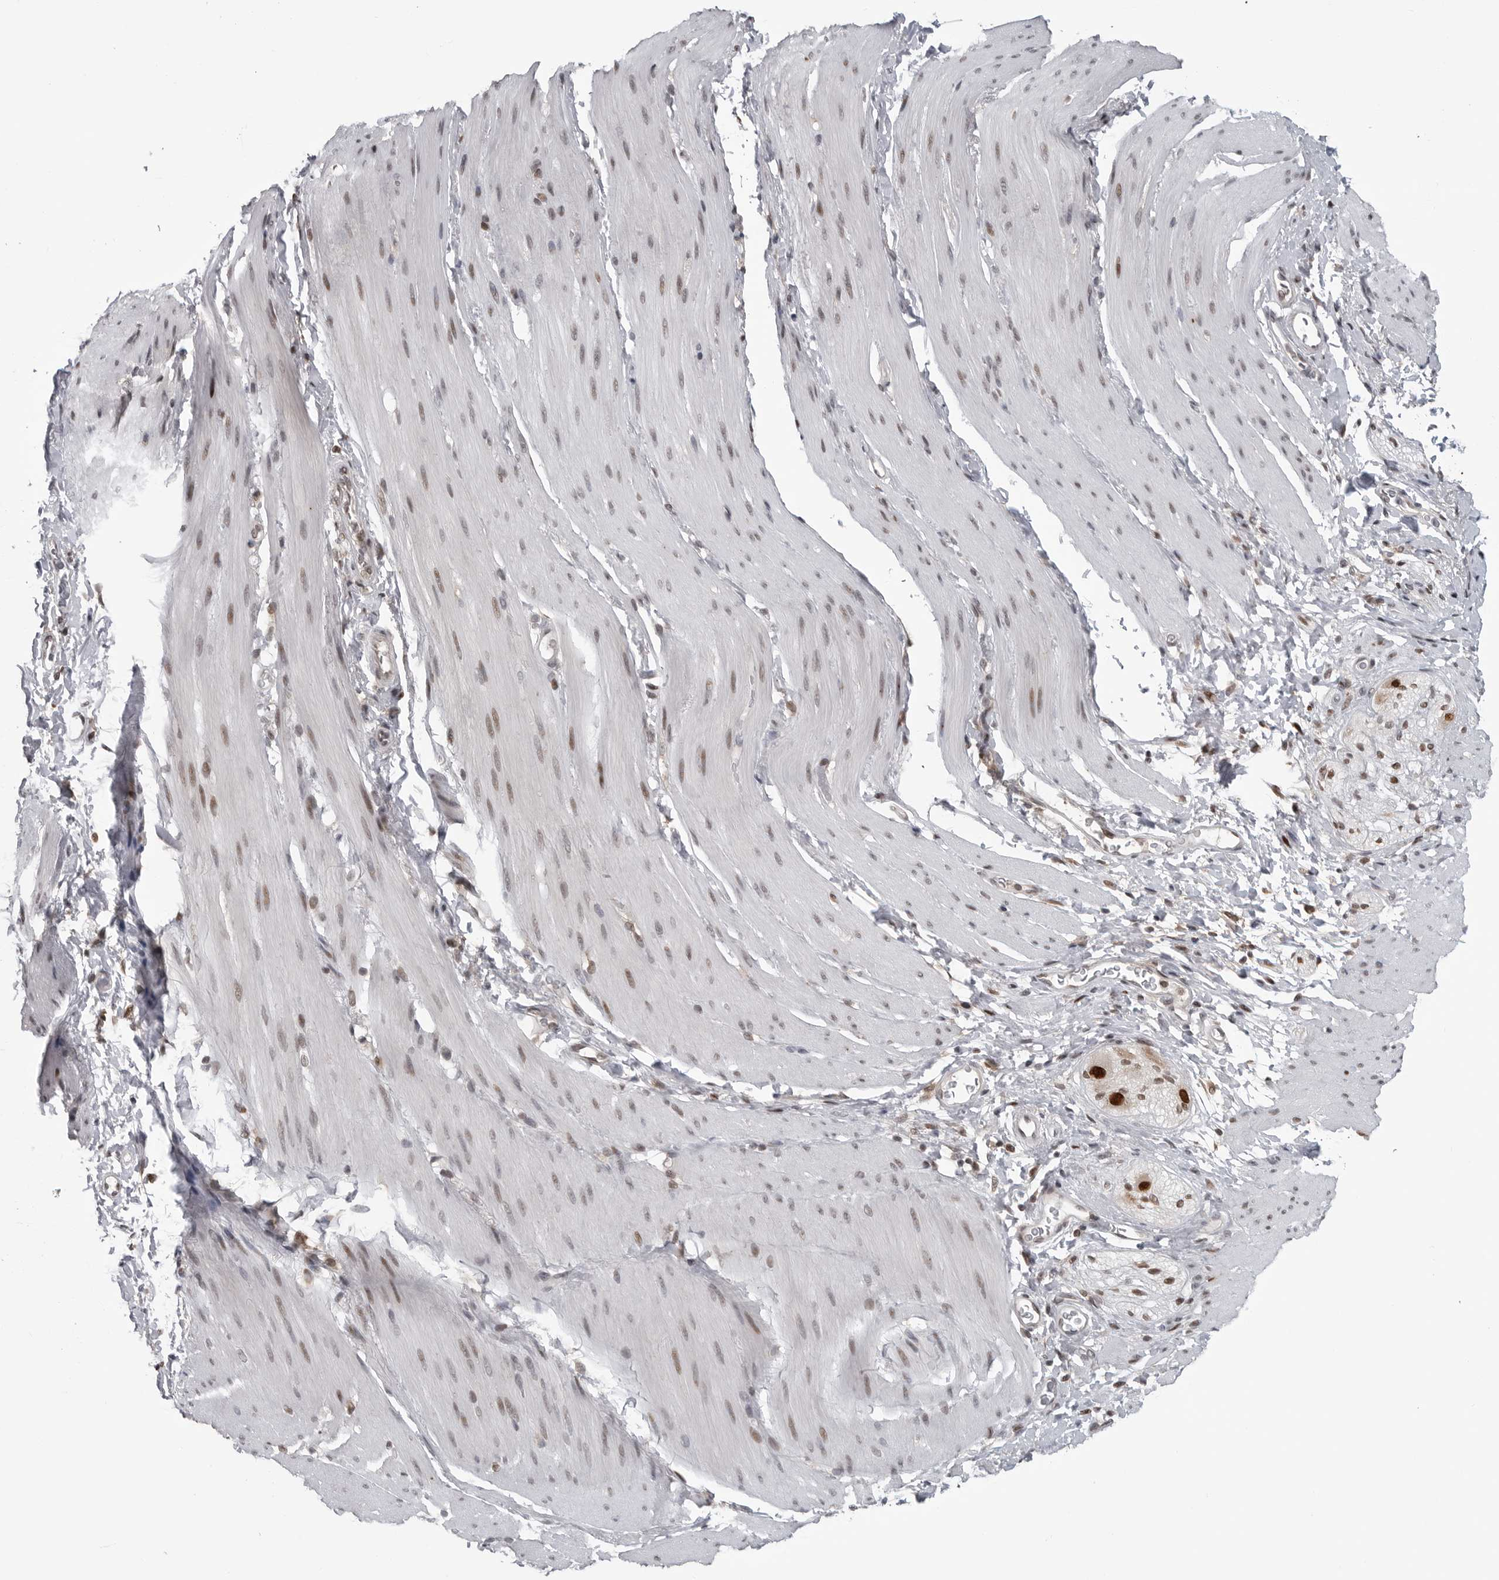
{"staining": {"intensity": "moderate", "quantity": "25%-75%", "location": "nuclear"}, "tissue": "smooth muscle", "cell_type": "Smooth muscle cells", "image_type": "normal", "snomed": [{"axis": "morphology", "description": "Normal tissue, NOS"}, {"axis": "topography", "description": "Smooth muscle"}, {"axis": "topography", "description": "Small intestine"}], "caption": "Brown immunohistochemical staining in benign smooth muscle shows moderate nuclear staining in about 25%-75% of smooth muscle cells.", "gene": "C8orf58", "patient": {"sex": "female", "age": 84}}